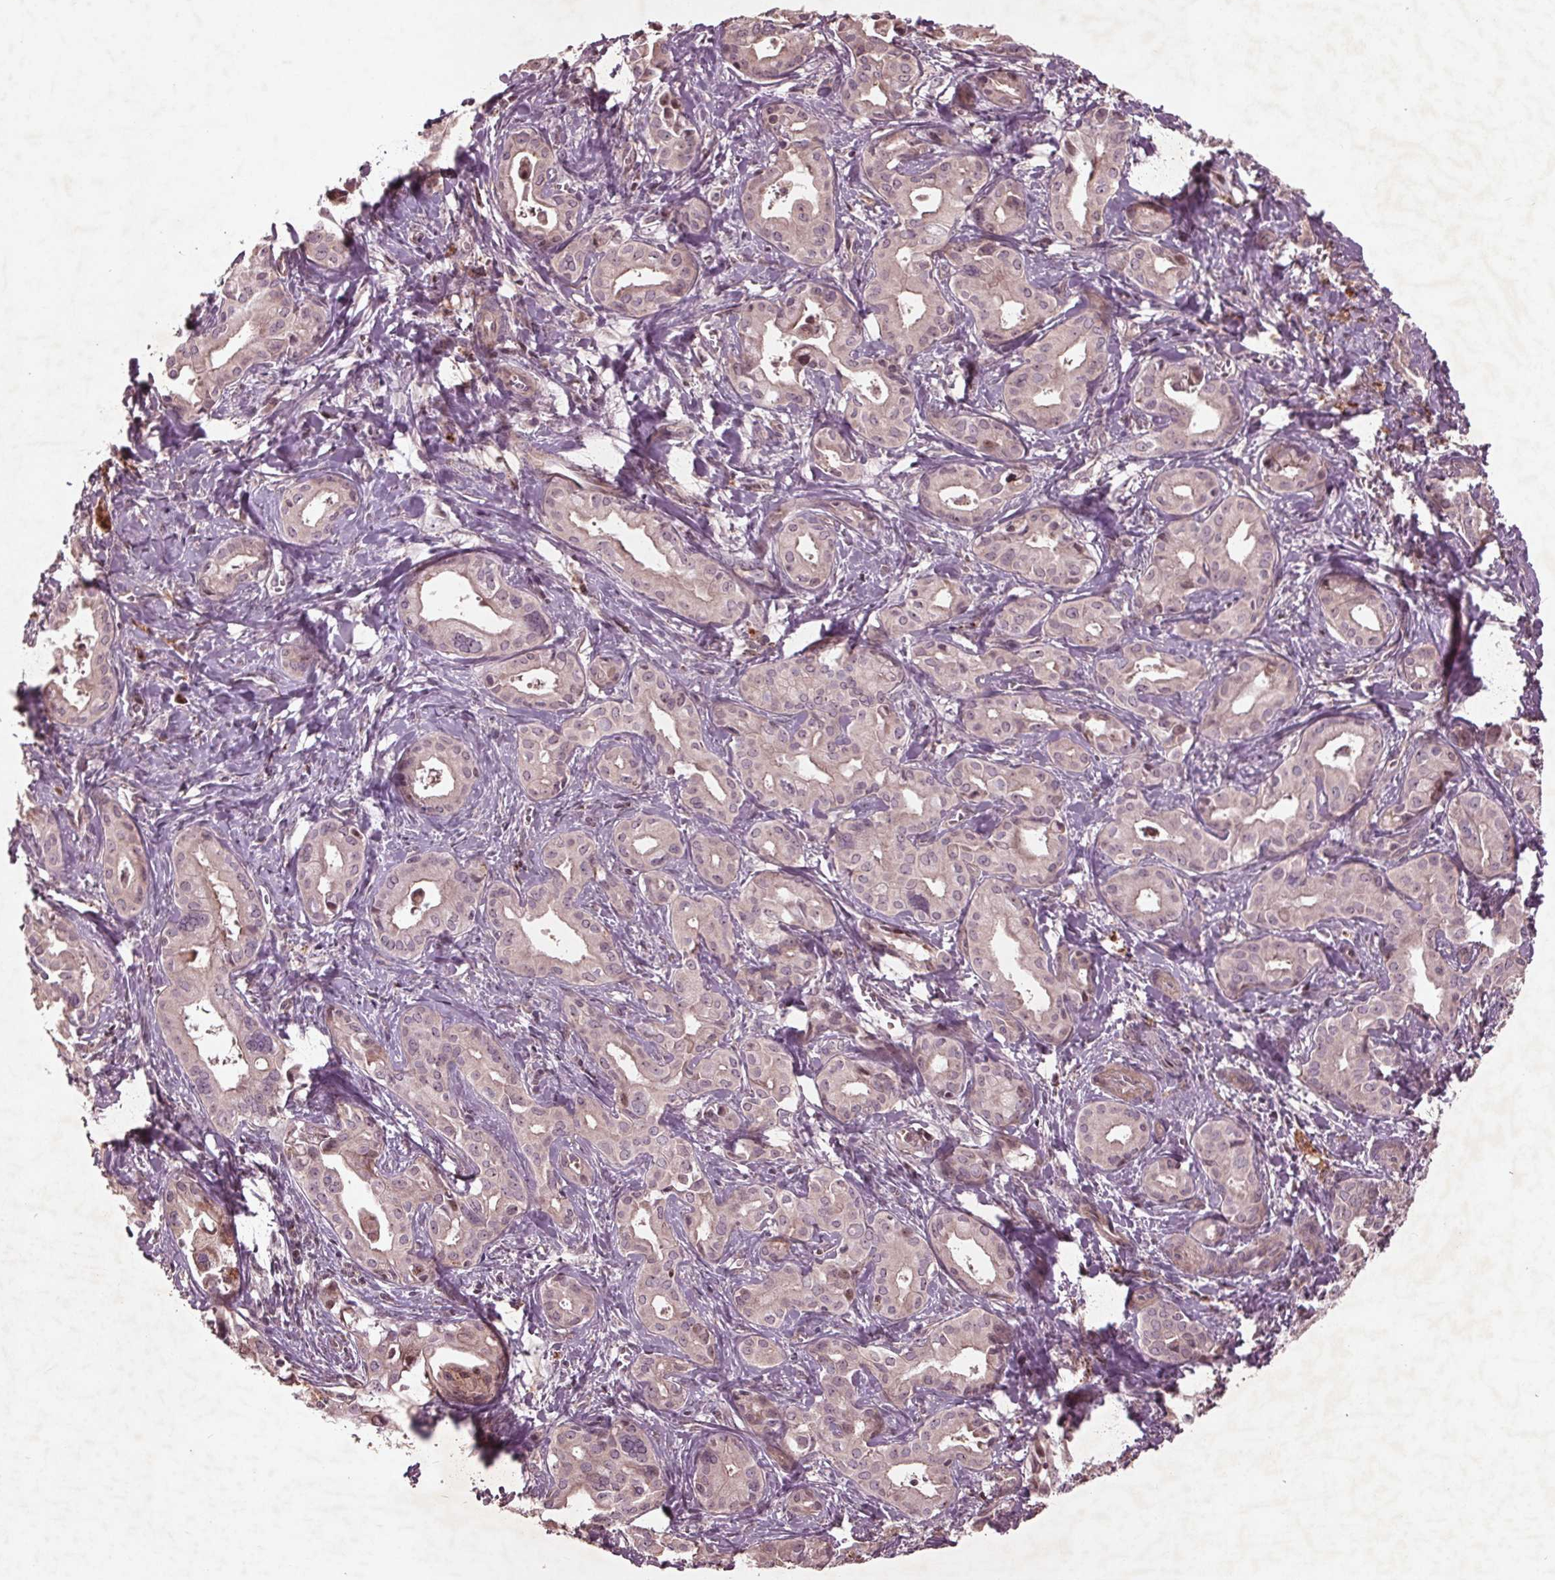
{"staining": {"intensity": "negative", "quantity": "none", "location": "none"}, "tissue": "liver cancer", "cell_type": "Tumor cells", "image_type": "cancer", "snomed": [{"axis": "morphology", "description": "Cholangiocarcinoma"}, {"axis": "topography", "description": "Liver"}], "caption": "Liver cancer (cholangiocarcinoma) stained for a protein using IHC displays no staining tumor cells.", "gene": "CDKL4", "patient": {"sex": "female", "age": 65}}